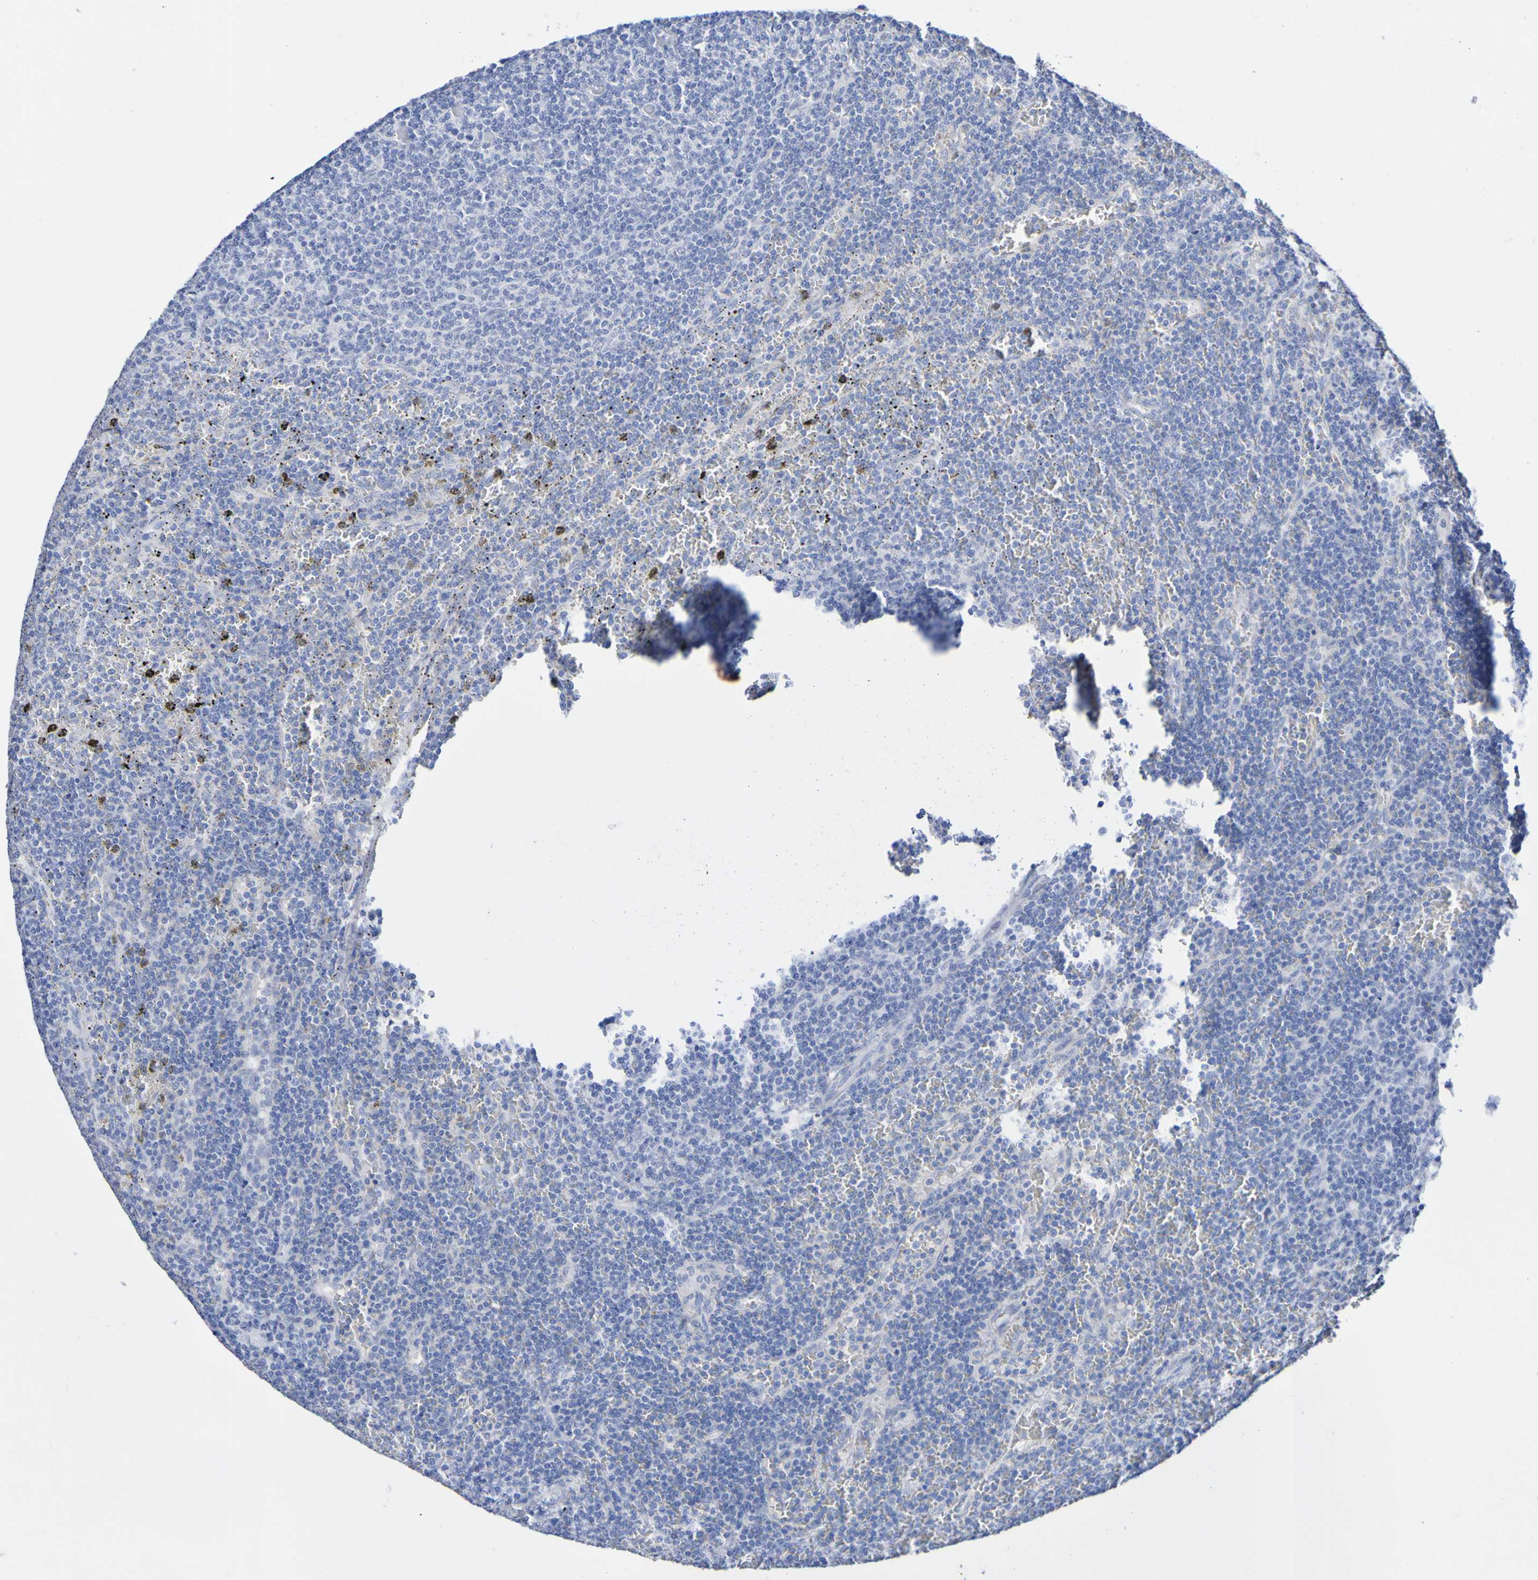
{"staining": {"intensity": "negative", "quantity": "none", "location": "none"}, "tissue": "lymphoma", "cell_type": "Tumor cells", "image_type": "cancer", "snomed": [{"axis": "morphology", "description": "Malignant lymphoma, non-Hodgkin's type, Low grade"}, {"axis": "topography", "description": "Spleen"}], "caption": "IHC histopathology image of human low-grade malignant lymphoma, non-Hodgkin's type stained for a protein (brown), which exhibits no positivity in tumor cells.", "gene": "SGCB", "patient": {"sex": "female", "age": 50}}